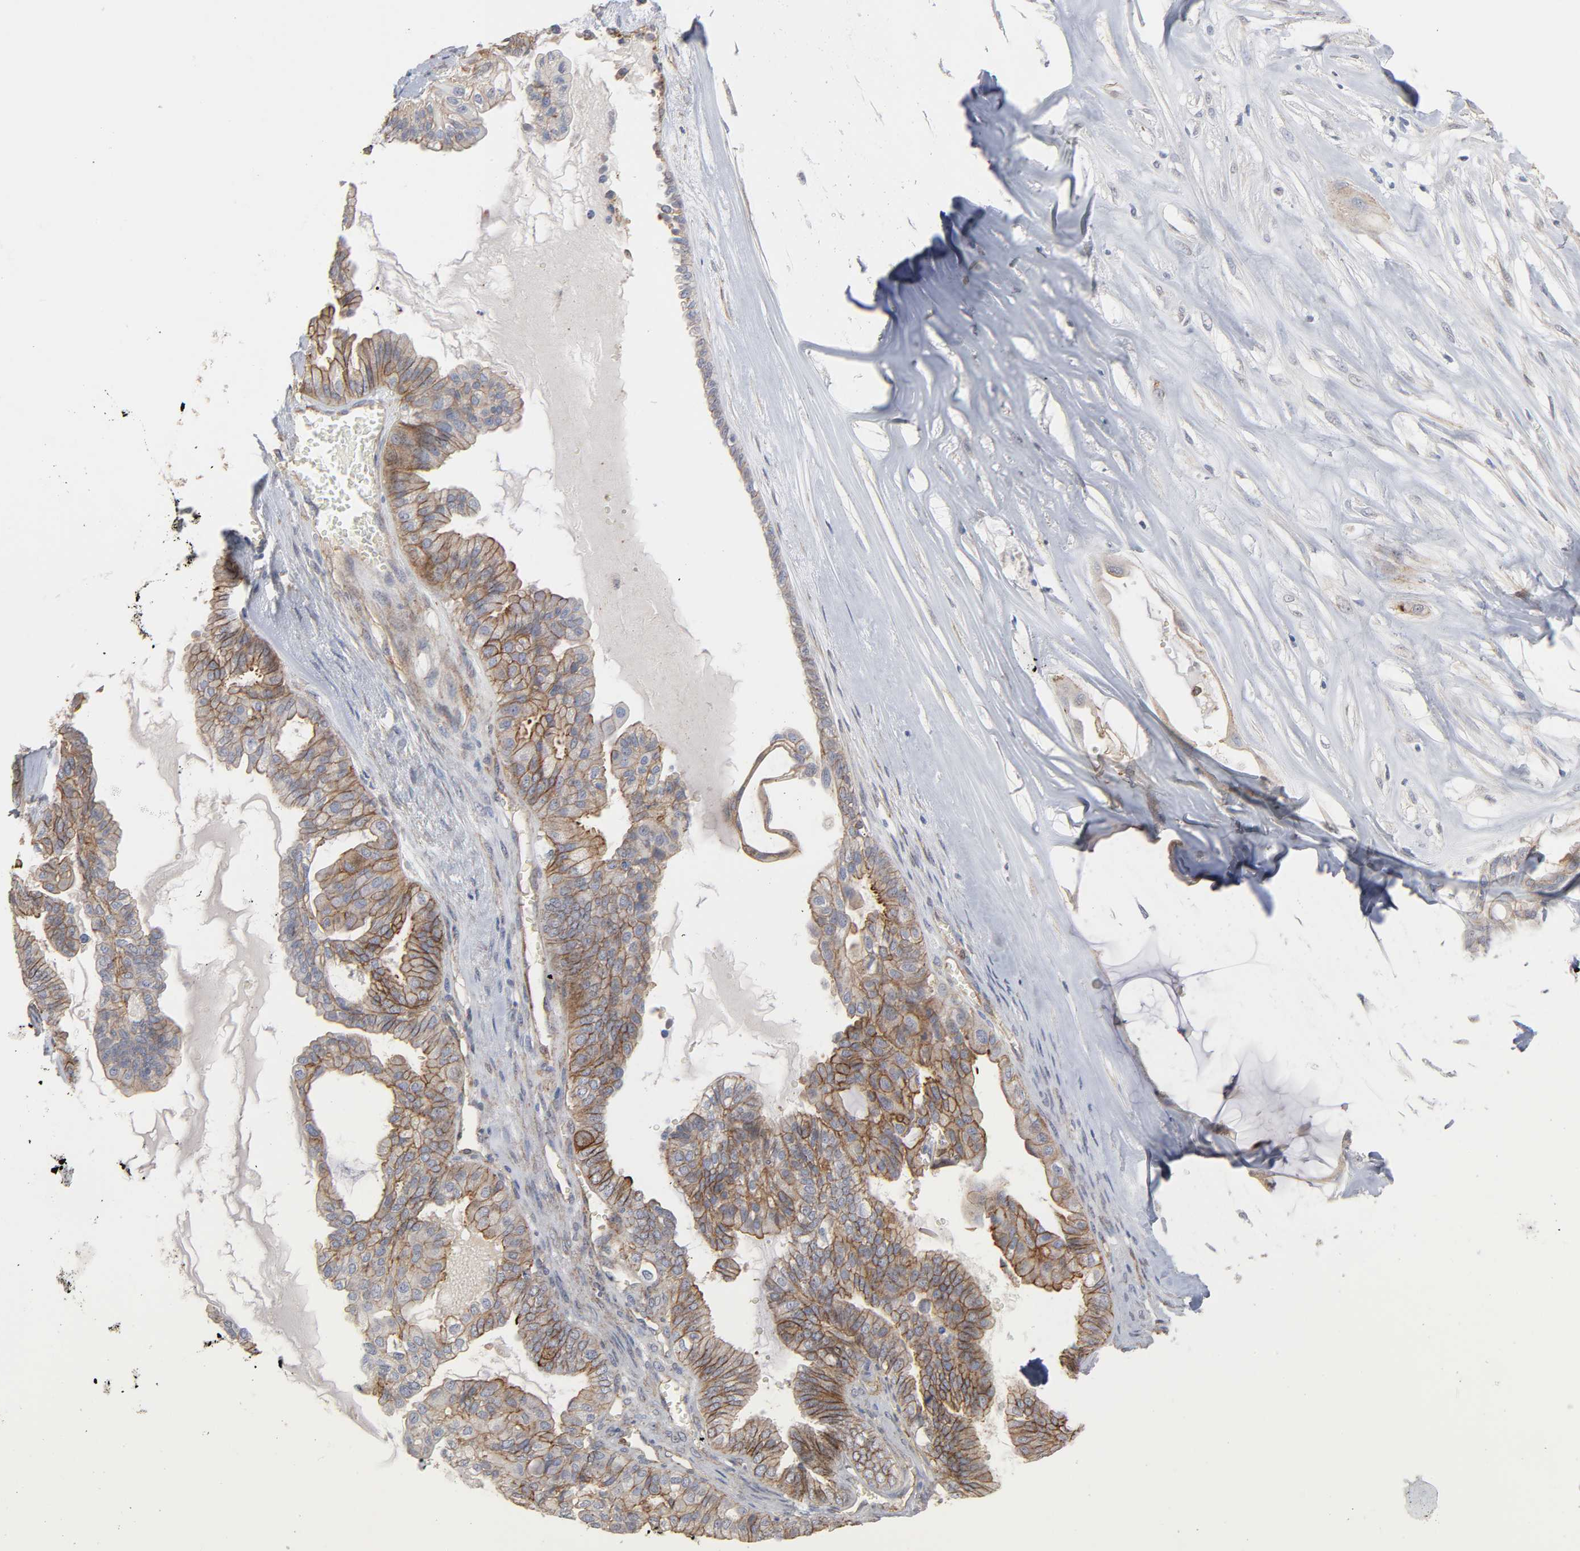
{"staining": {"intensity": "moderate", "quantity": ">75%", "location": "cytoplasmic/membranous"}, "tissue": "ovarian cancer", "cell_type": "Tumor cells", "image_type": "cancer", "snomed": [{"axis": "morphology", "description": "Carcinoma, NOS"}, {"axis": "morphology", "description": "Carcinoma, endometroid"}, {"axis": "topography", "description": "Ovary"}], "caption": "IHC micrograph of neoplastic tissue: ovarian carcinoma stained using IHC exhibits medium levels of moderate protein expression localized specifically in the cytoplasmic/membranous of tumor cells, appearing as a cytoplasmic/membranous brown color.", "gene": "SPTAN1", "patient": {"sex": "female", "age": 50}}